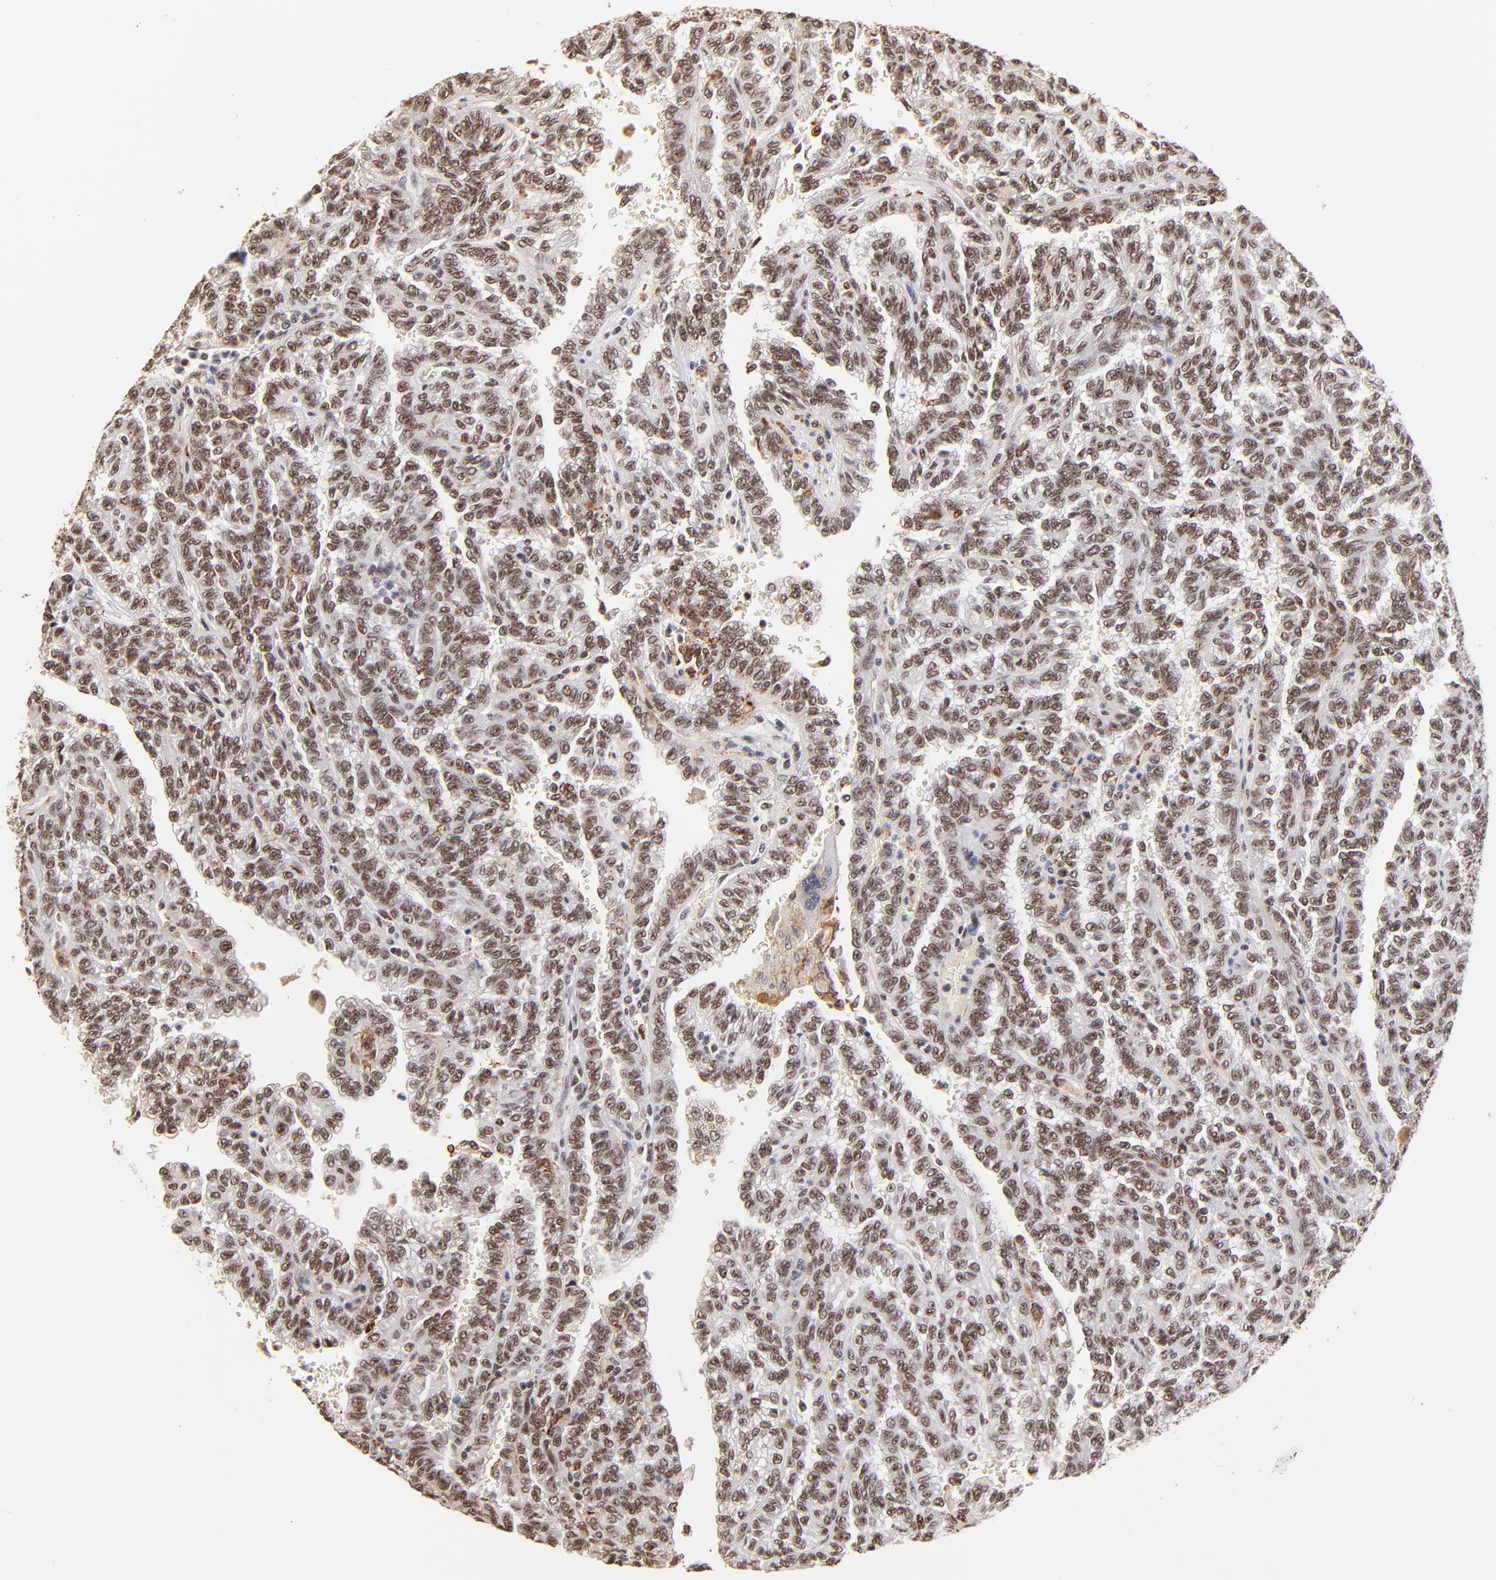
{"staining": {"intensity": "moderate", "quantity": ">75%", "location": "nuclear"}, "tissue": "renal cancer", "cell_type": "Tumor cells", "image_type": "cancer", "snomed": [{"axis": "morphology", "description": "Inflammation, NOS"}, {"axis": "morphology", "description": "Adenocarcinoma, NOS"}, {"axis": "topography", "description": "Kidney"}], "caption": "Brown immunohistochemical staining in adenocarcinoma (renal) reveals moderate nuclear positivity in approximately >75% of tumor cells. (DAB (3,3'-diaminobenzidine) IHC with brightfield microscopy, high magnification).", "gene": "ZNF146", "patient": {"sex": "male", "age": 68}}